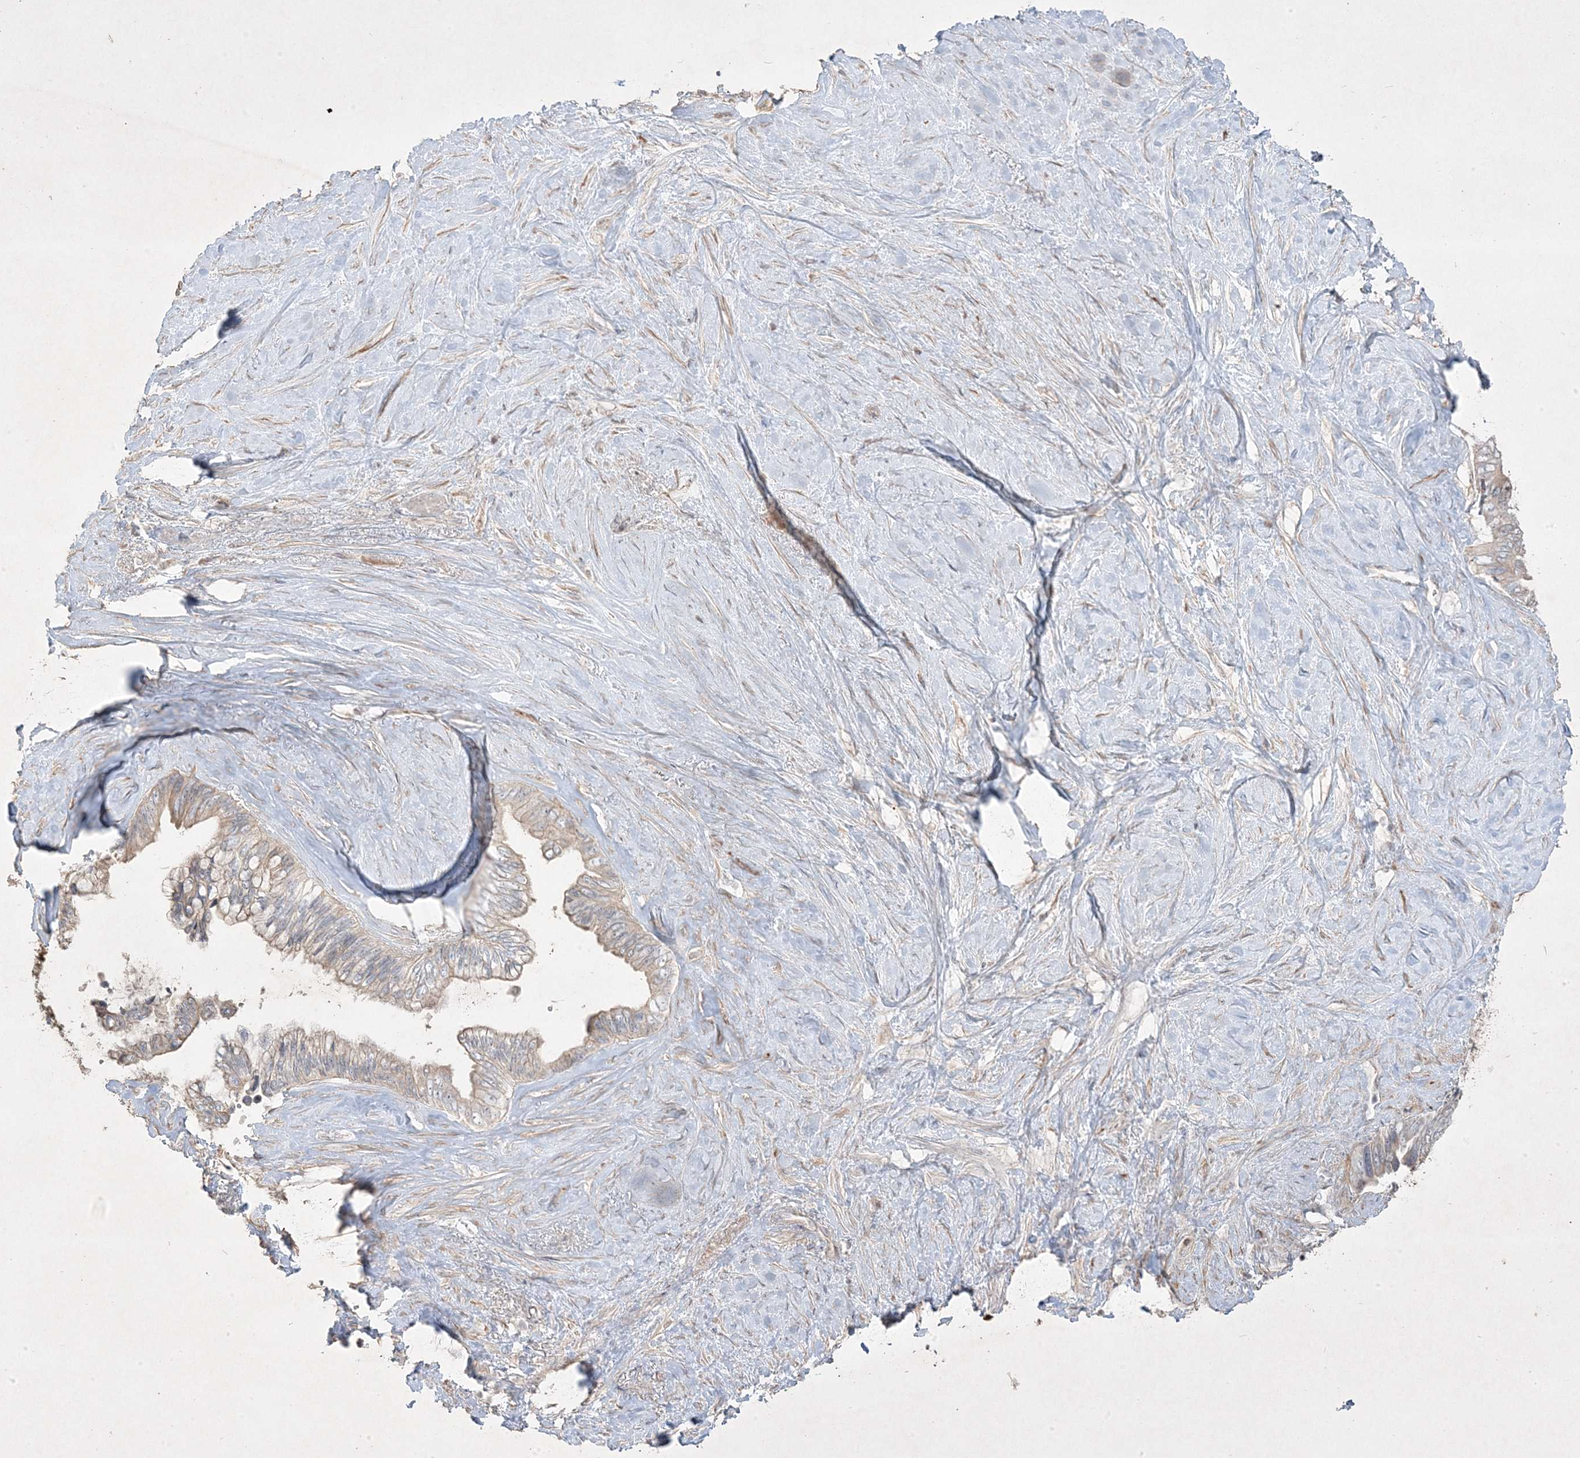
{"staining": {"intensity": "weak", "quantity": "<25%", "location": "cytoplasmic/membranous"}, "tissue": "pancreatic cancer", "cell_type": "Tumor cells", "image_type": "cancer", "snomed": [{"axis": "morphology", "description": "Adenocarcinoma, NOS"}, {"axis": "topography", "description": "Pancreas"}], "caption": "Tumor cells show no significant protein expression in pancreatic cancer.", "gene": "RGL4", "patient": {"sex": "female", "age": 72}}